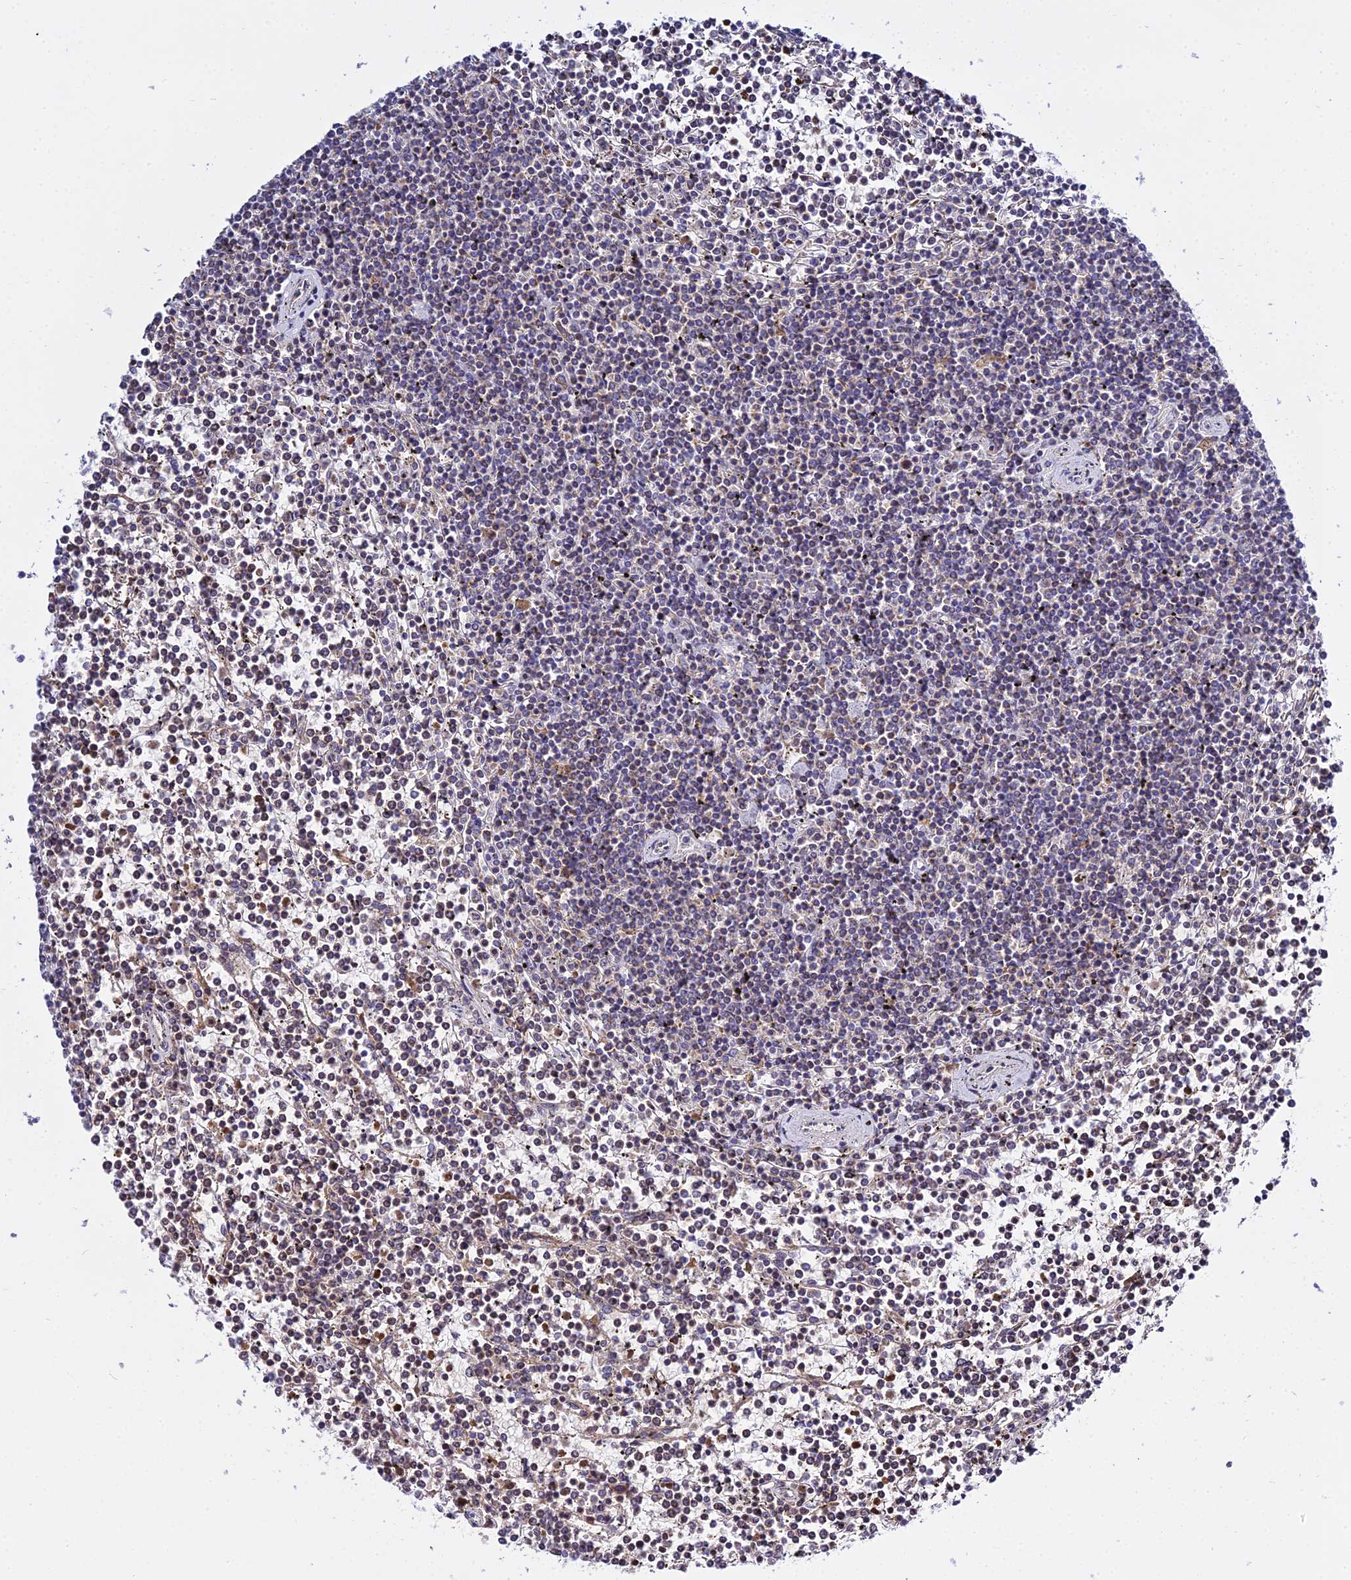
{"staining": {"intensity": "negative", "quantity": "none", "location": "none"}, "tissue": "lymphoma", "cell_type": "Tumor cells", "image_type": "cancer", "snomed": [{"axis": "morphology", "description": "Malignant lymphoma, non-Hodgkin's type, Low grade"}, {"axis": "topography", "description": "Spleen"}], "caption": "Tumor cells show no significant protein expression in lymphoma.", "gene": "TYW5", "patient": {"sex": "female", "age": 19}}